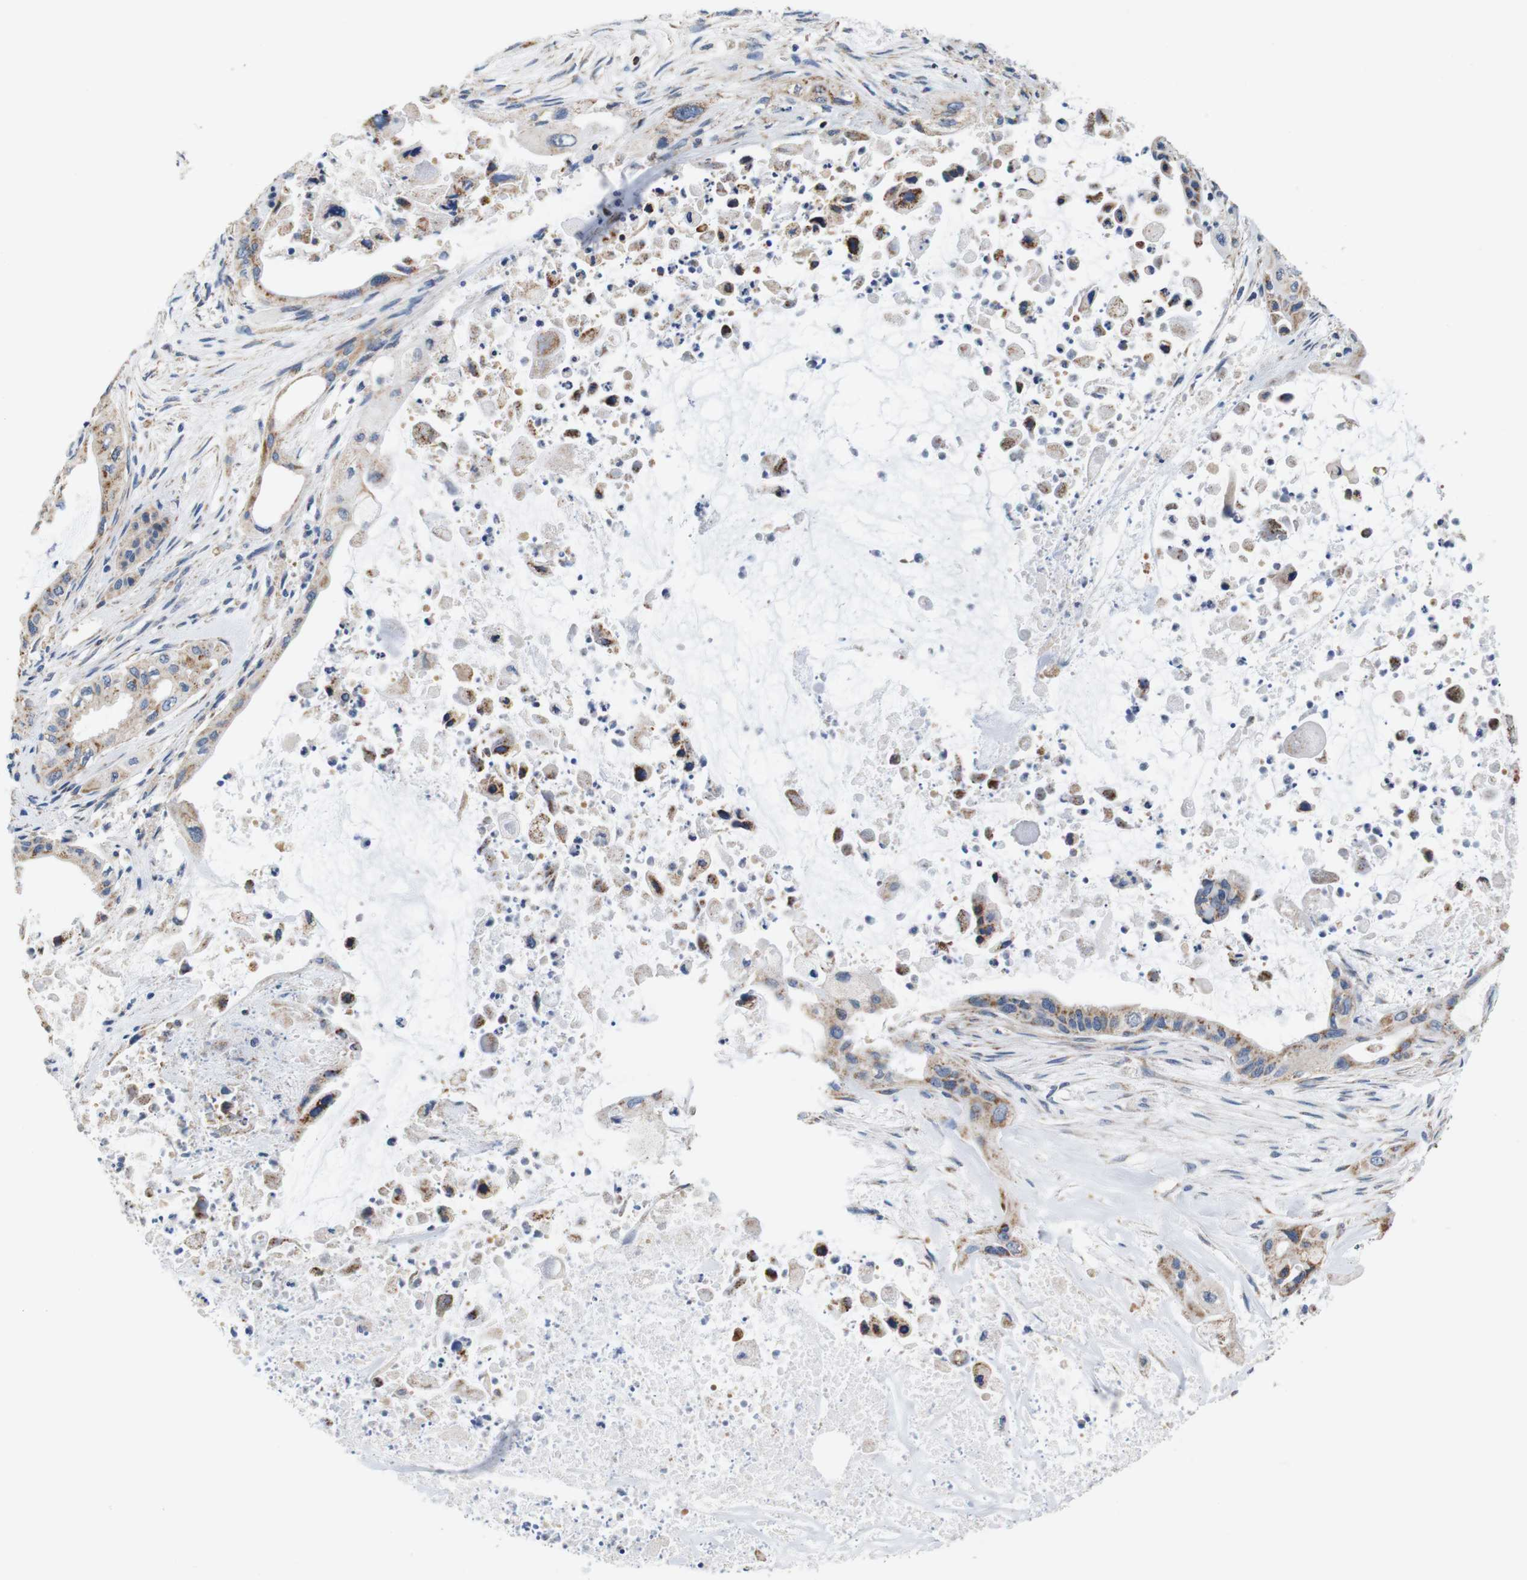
{"staining": {"intensity": "moderate", "quantity": ">75%", "location": "cytoplasmic/membranous"}, "tissue": "pancreatic cancer", "cell_type": "Tumor cells", "image_type": "cancer", "snomed": [{"axis": "morphology", "description": "Adenocarcinoma, NOS"}, {"axis": "topography", "description": "Pancreas"}], "caption": "Moderate cytoplasmic/membranous expression is identified in approximately >75% of tumor cells in pancreatic cancer.", "gene": "LRP4", "patient": {"sex": "male", "age": 73}}